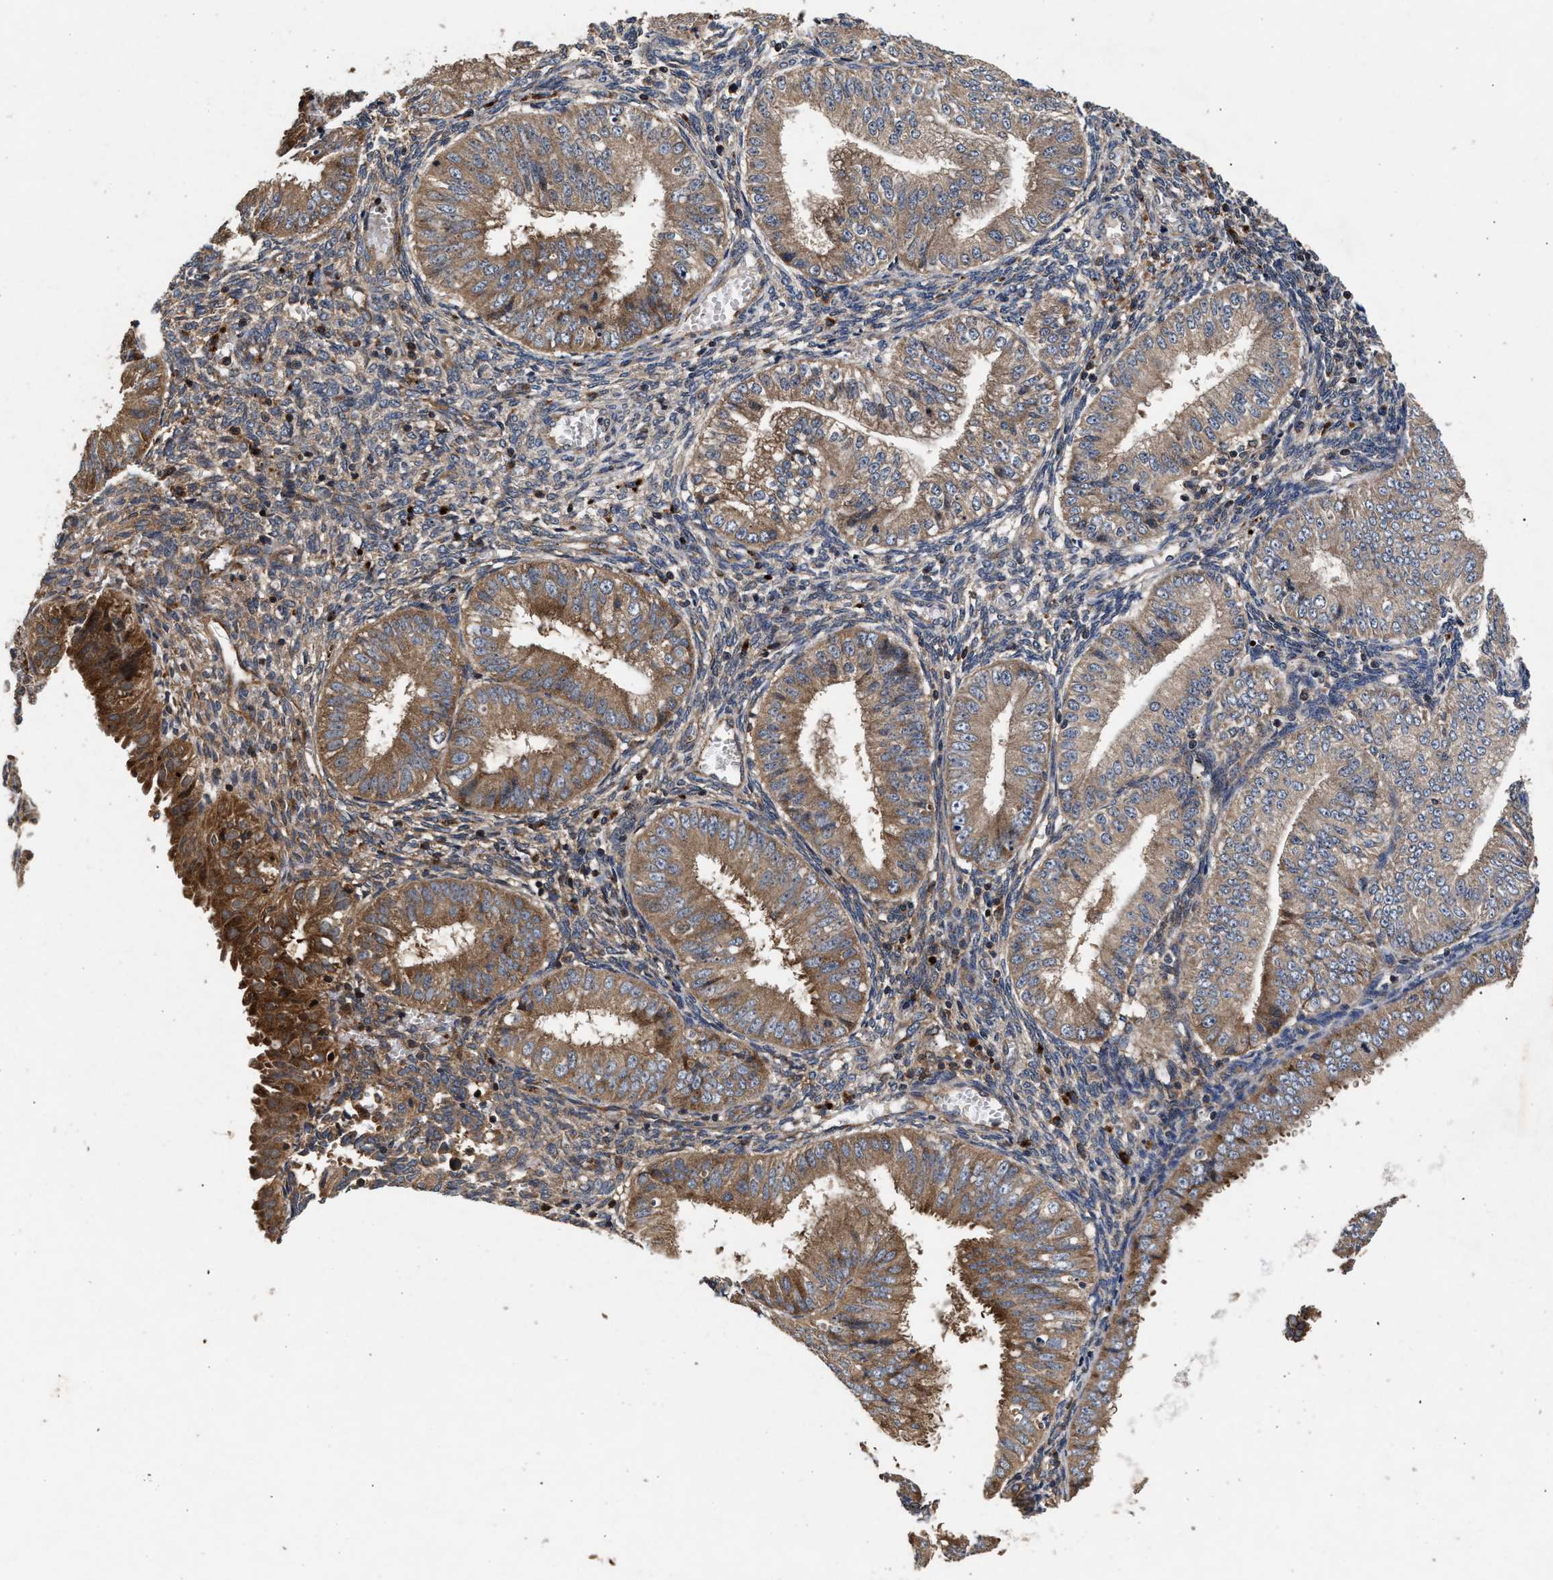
{"staining": {"intensity": "moderate", "quantity": ">75%", "location": "cytoplasmic/membranous"}, "tissue": "endometrial cancer", "cell_type": "Tumor cells", "image_type": "cancer", "snomed": [{"axis": "morphology", "description": "Normal tissue, NOS"}, {"axis": "morphology", "description": "Adenocarcinoma, NOS"}, {"axis": "topography", "description": "Endometrium"}], "caption": "Protein positivity by immunohistochemistry demonstrates moderate cytoplasmic/membranous staining in about >75% of tumor cells in endometrial adenocarcinoma.", "gene": "NFKB2", "patient": {"sex": "female", "age": 53}}